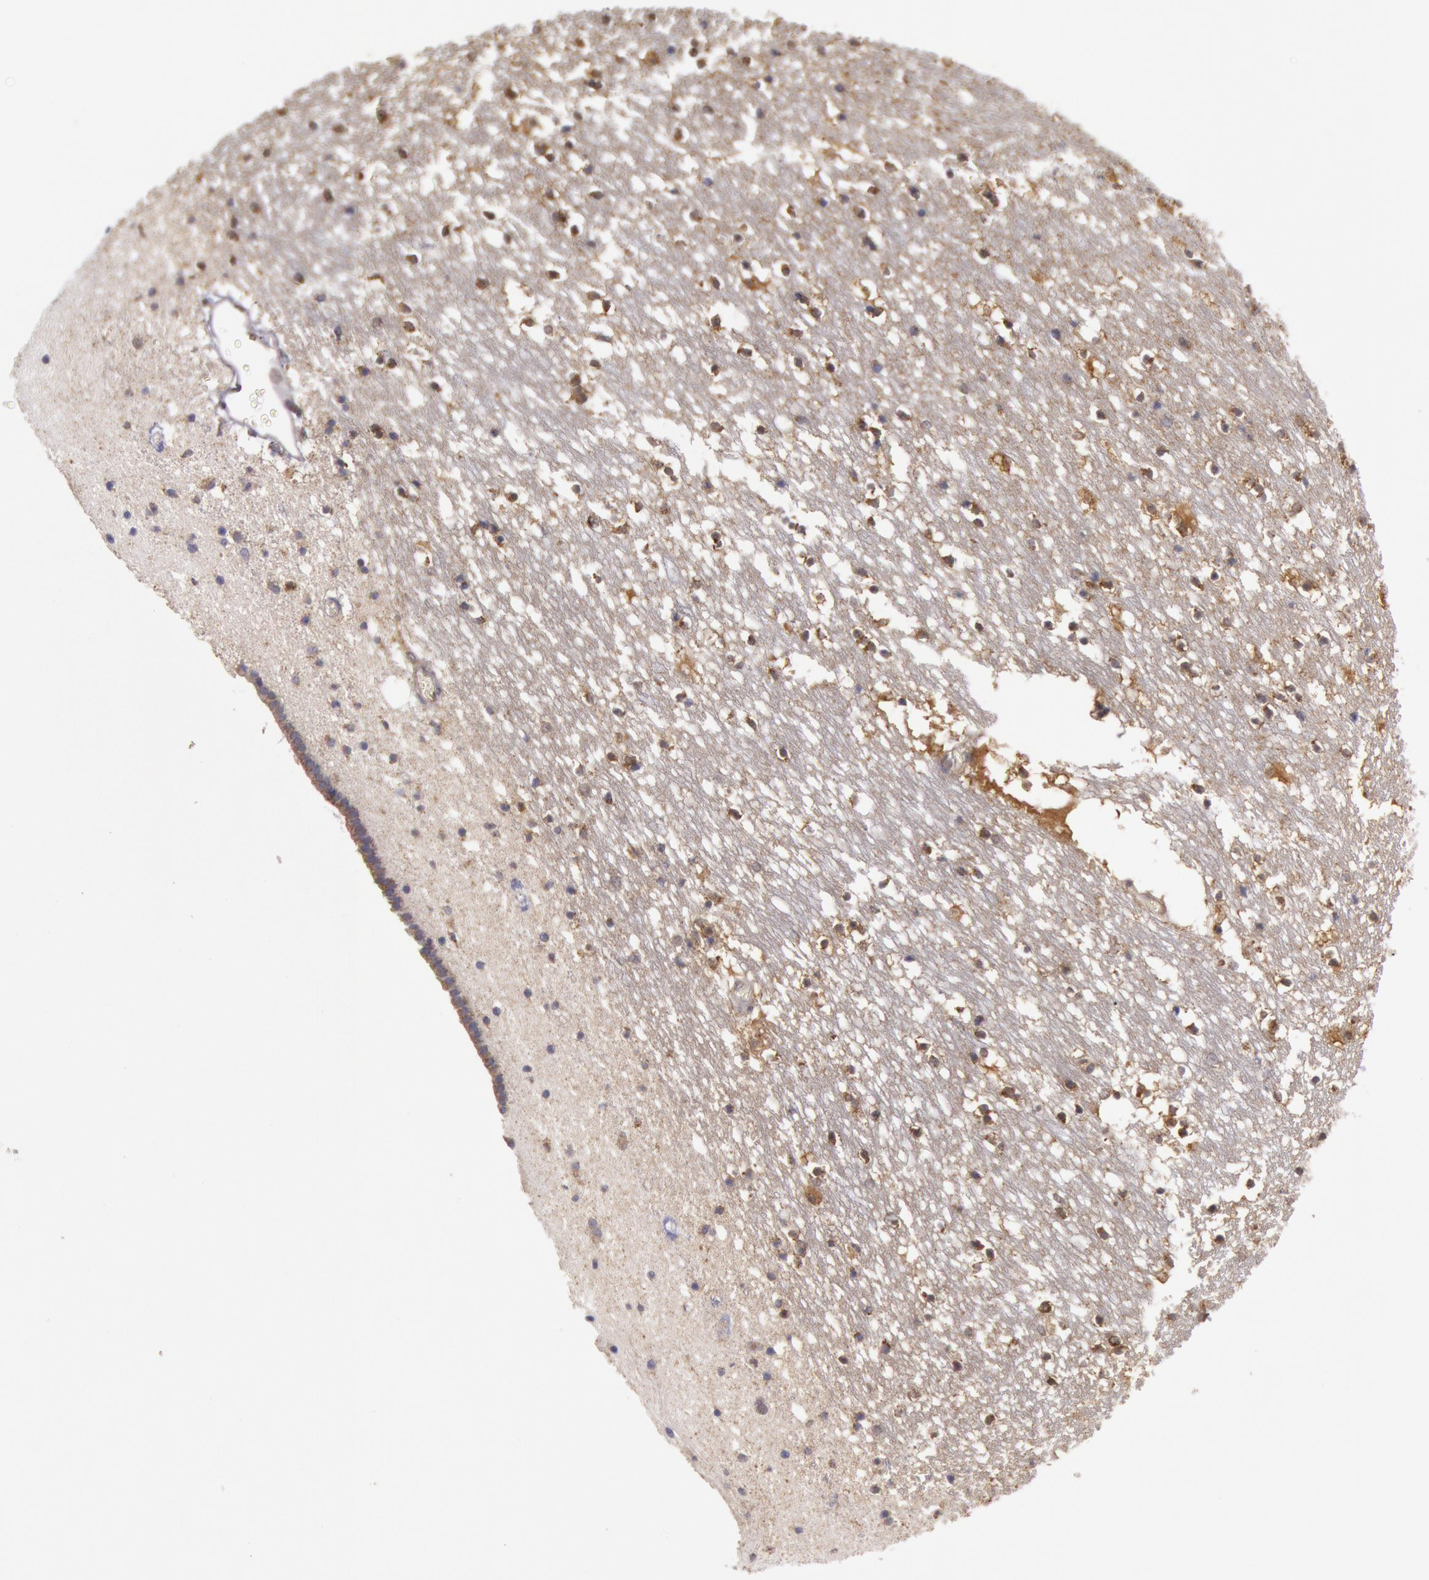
{"staining": {"intensity": "moderate", "quantity": ">75%", "location": "cytoplasmic/membranous"}, "tissue": "caudate", "cell_type": "Glial cells", "image_type": "normal", "snomed": [{"axis": "morphology", "description": "Normal tissue, NOS"}, {"axis": "topography", "description": "Lateral ventricle wall"}], "caption": "A histopathology image of human caudate stained for a protein displays moderate cytoplasmic/membranous brown staining in glial cells. The staining is performed using DAB brown chromogen to label protein expression. The nuclei are counter-stained blue using hematoxylin.", "gene": "MPST", "patient": {"sex": "male", "age": 45}}